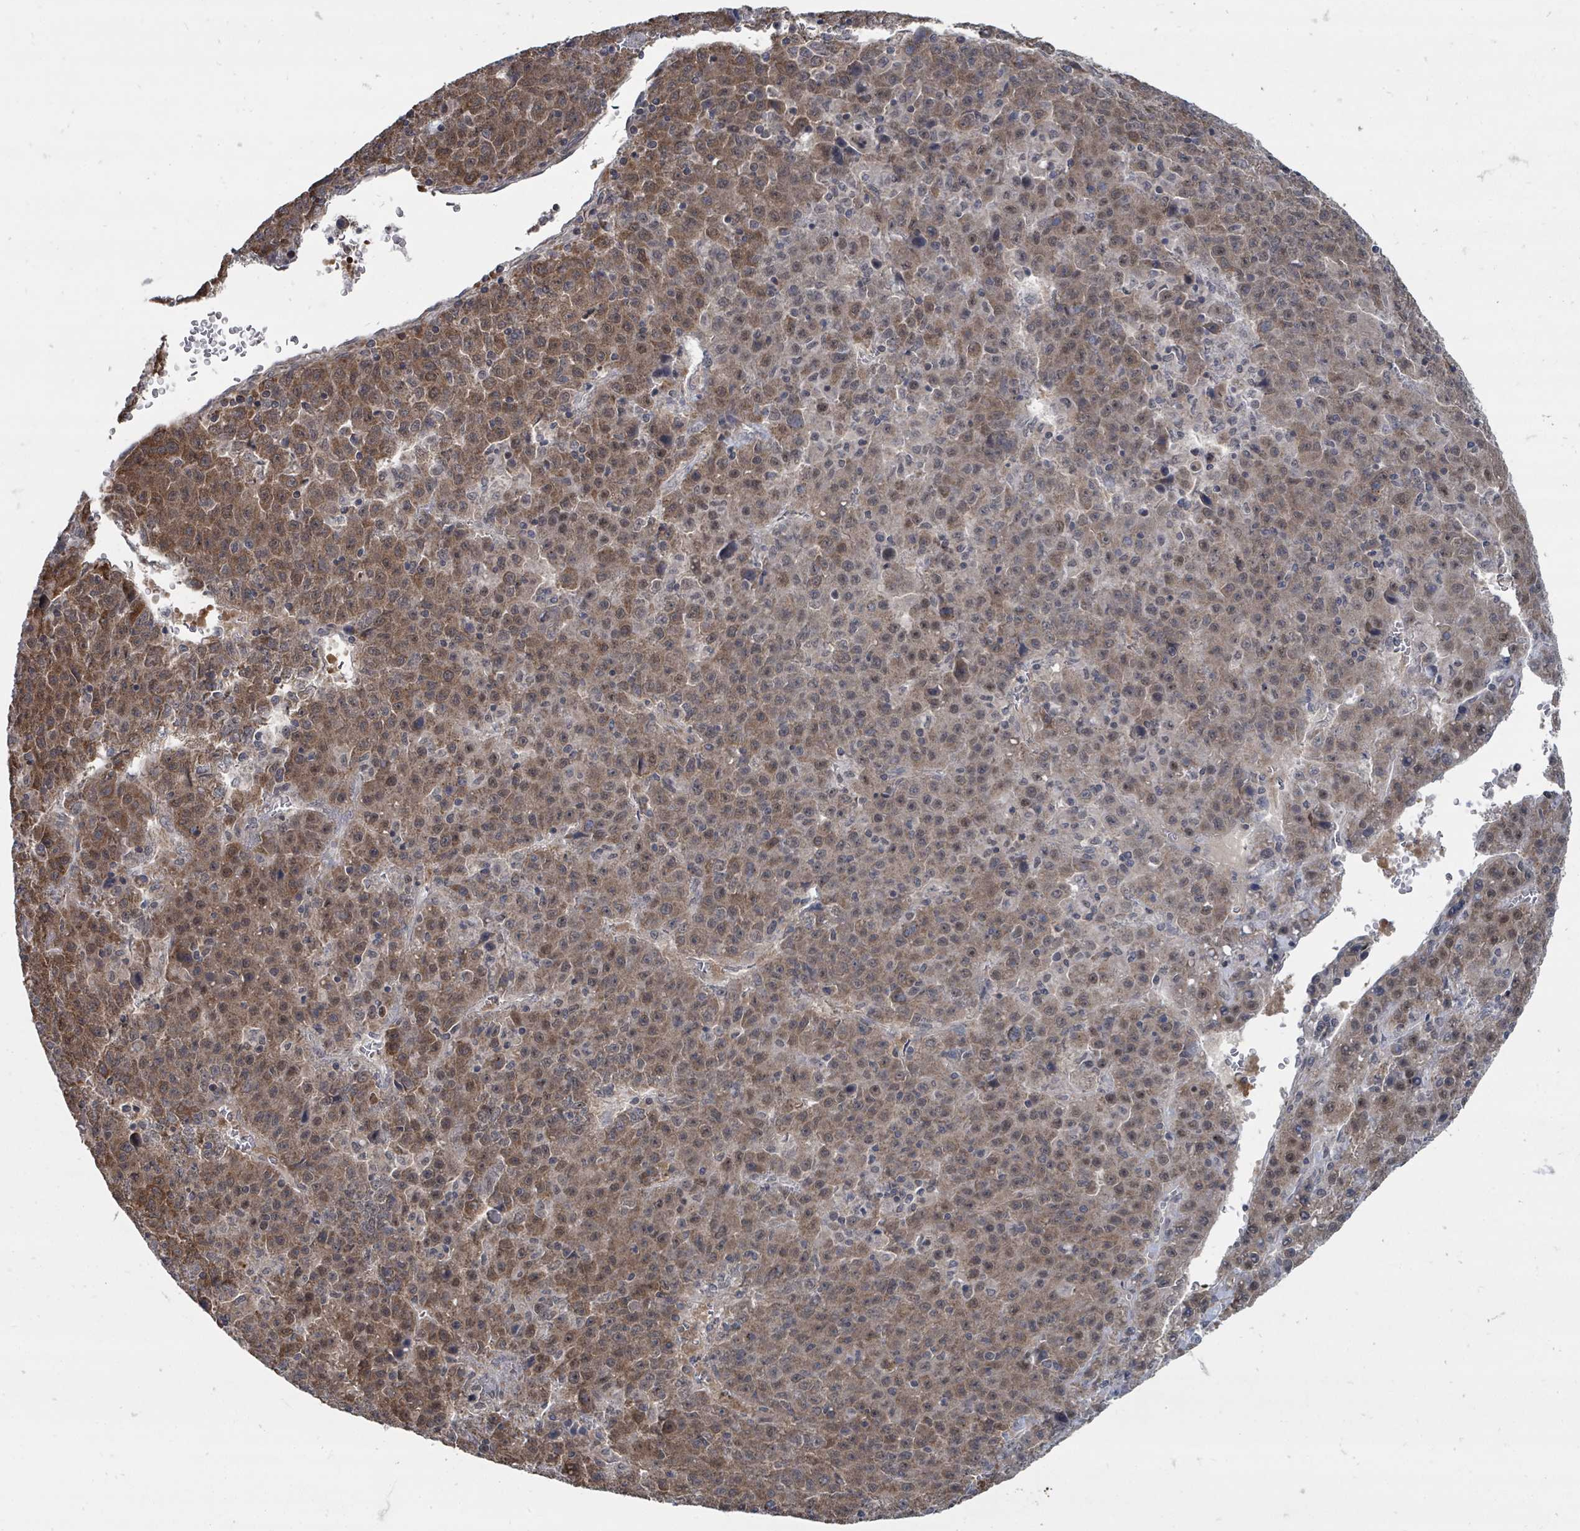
{"staining": {"intensity": "moderate", "quantity": ">75%", "location": "cytoplasmic/membranous,nuclear"}, "tissue": "liver cancer", "cell_type": "Tumor cells", "image_type": "cancer", "snomed": [{"axis": "morphology", "description": "Carcinoma, Hepatocellular, NOS"}, {"axis": "topography", "description": "Liver"}], "caption": "Hepatocellular carcinoma (liver) stained with a protein marker displays moderate staining in tumor cells.", "gene": "MAGOHB", "patient": {"sex": "female", "age": 53}}